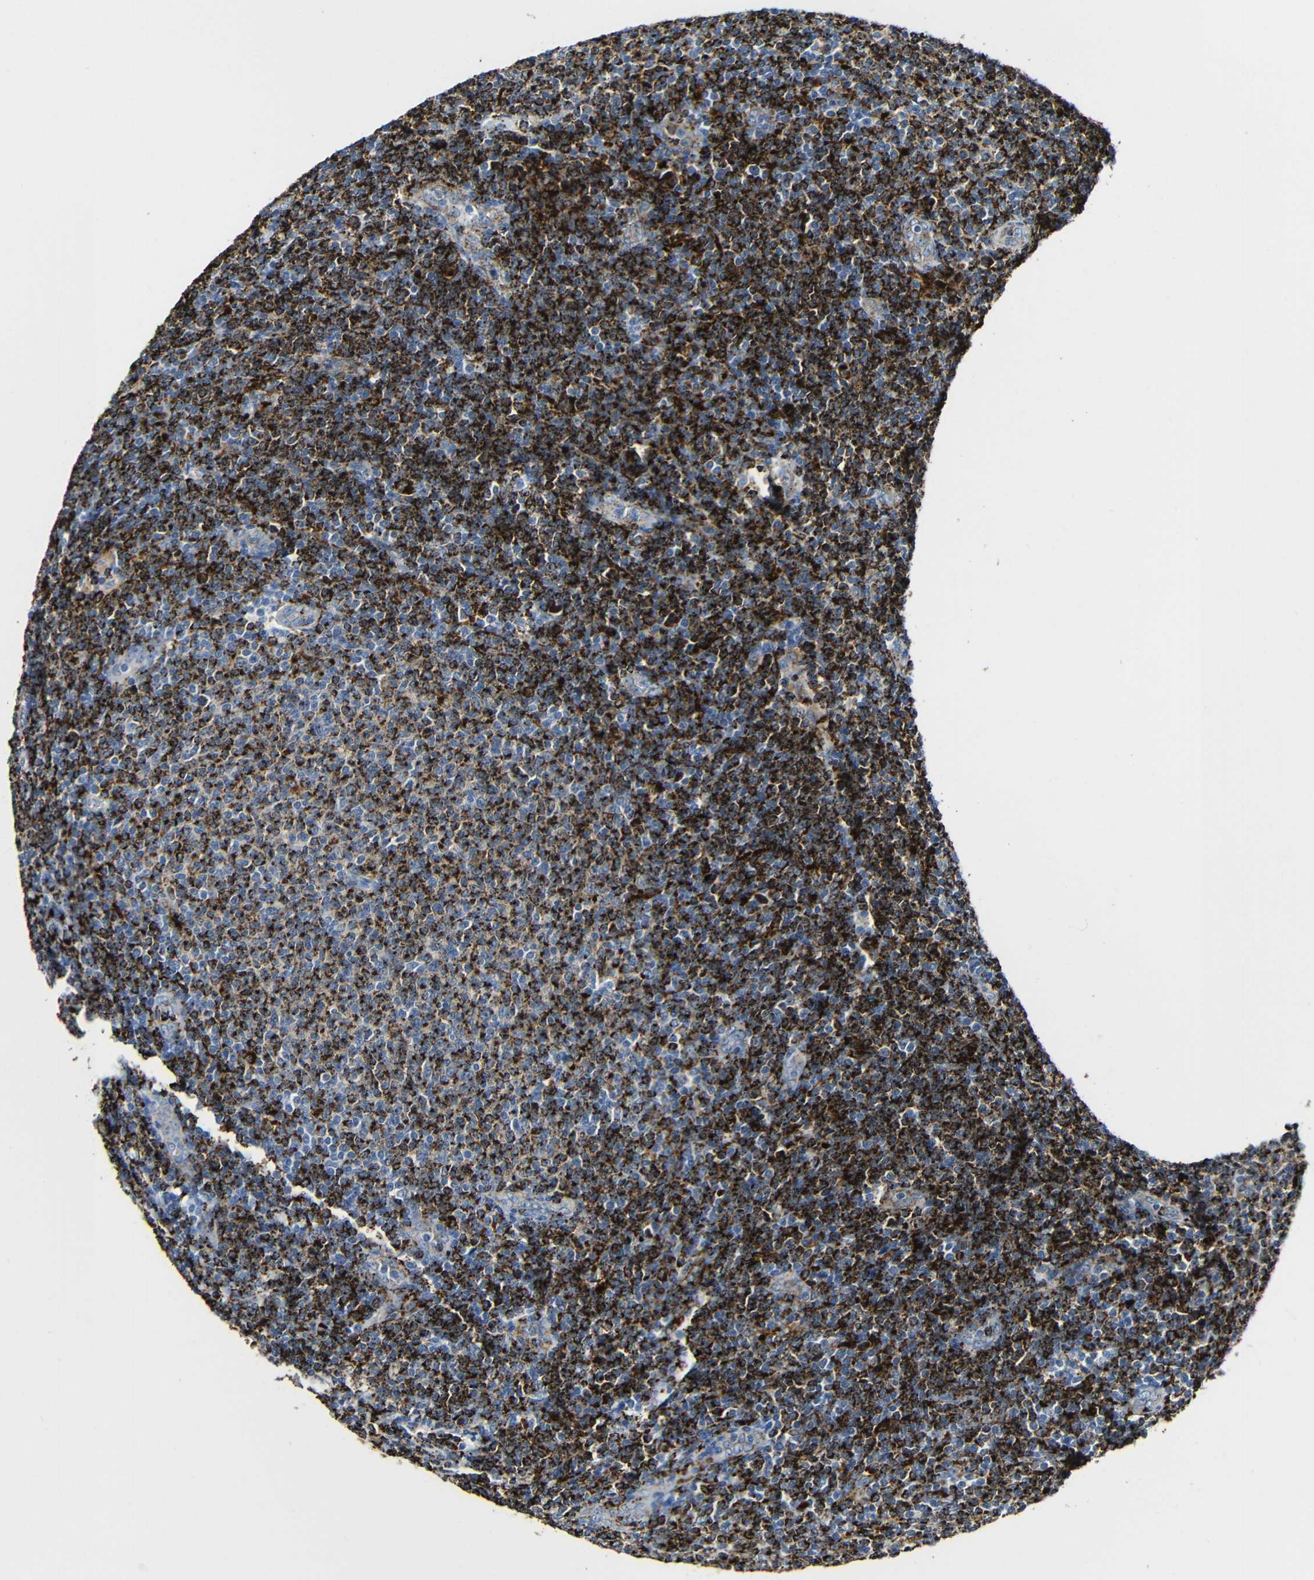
{"staining": {"intensity": "strong", "quantity": ">75%", "location": "cytoplasmic/membranous"}, "tissue": "lymphoma", "cell_type": "Tumor cells", "image_type": "cancer", "snomed": [{"axis": "morphology", "description": "Malignant lymphoma, non-Hodgkin's type, Low grade"}, {"axis": "topography", "description": "Lymph node"}], "caption": "Low-grade malignant lymphoma, non-Hodgkin's type stained with immunohistochemistry (IHC) reveals strong cytoplasmic/membranous expression in approximately >75% of tumor cells.", "gene": "HLA-DMA", "patient": {"sex": "male", "age": 66}}